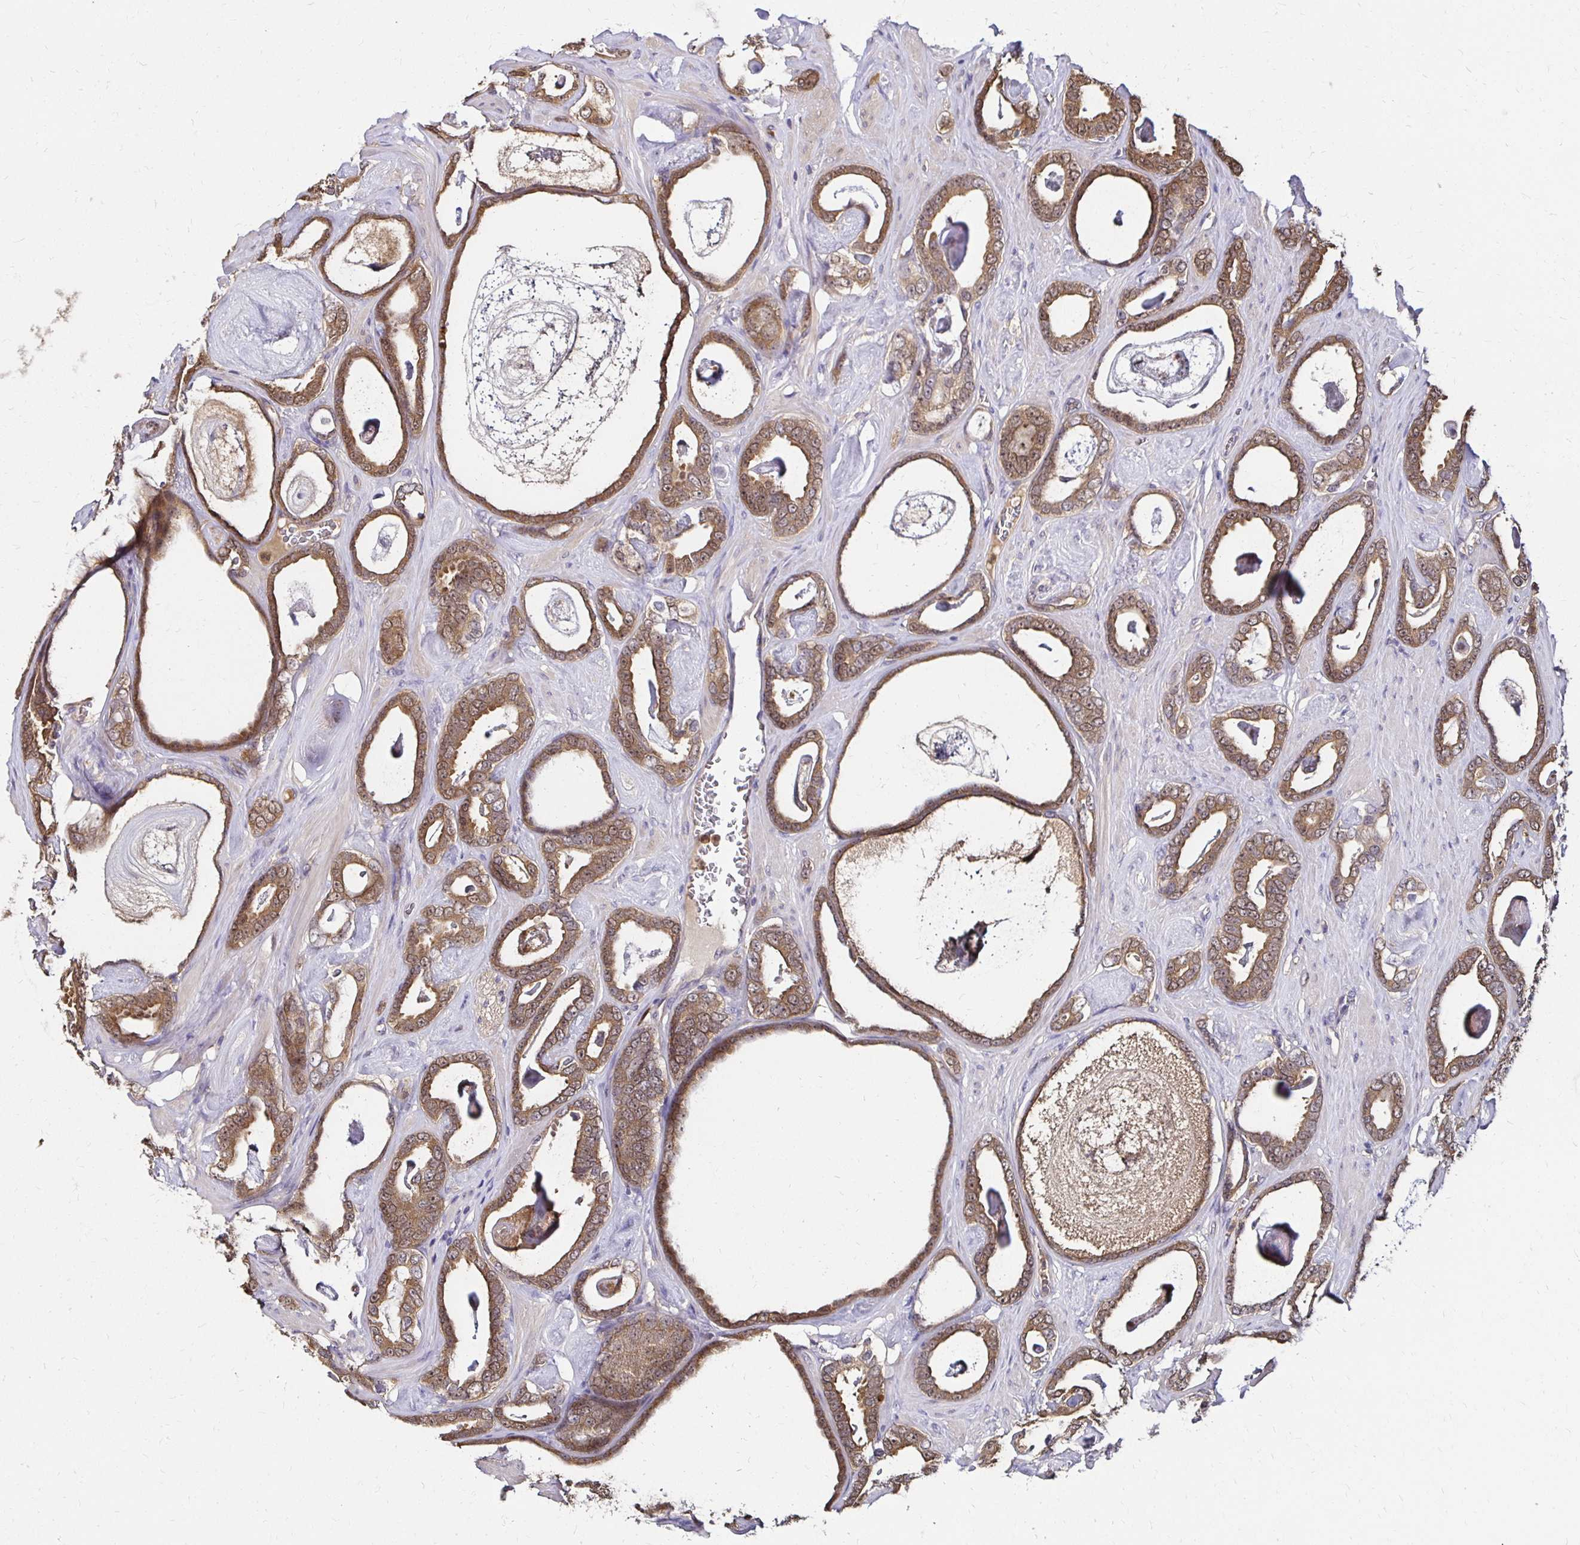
{"staining": {"intensity": "moderate", "quantity": ">75%", "location": "cytoplasmic/membranous"}, "tissue": "prostate cancer", "cell_type": "Tumor cells", "image_type": "cancer", "snomed": [{"axis": "morphology", "description": "Adenocarcinoma, High grade"}, {"axis": "topography", "description": "Prostate"}], "caption": "This image displays immunohistochemistry staining of prostate cancer, with medium moderate cytoplasmic/membranous positivity in approximately >75% of tumor cells.", "gene": "TXN", "patient": {"sex": "male", "age": 63}}